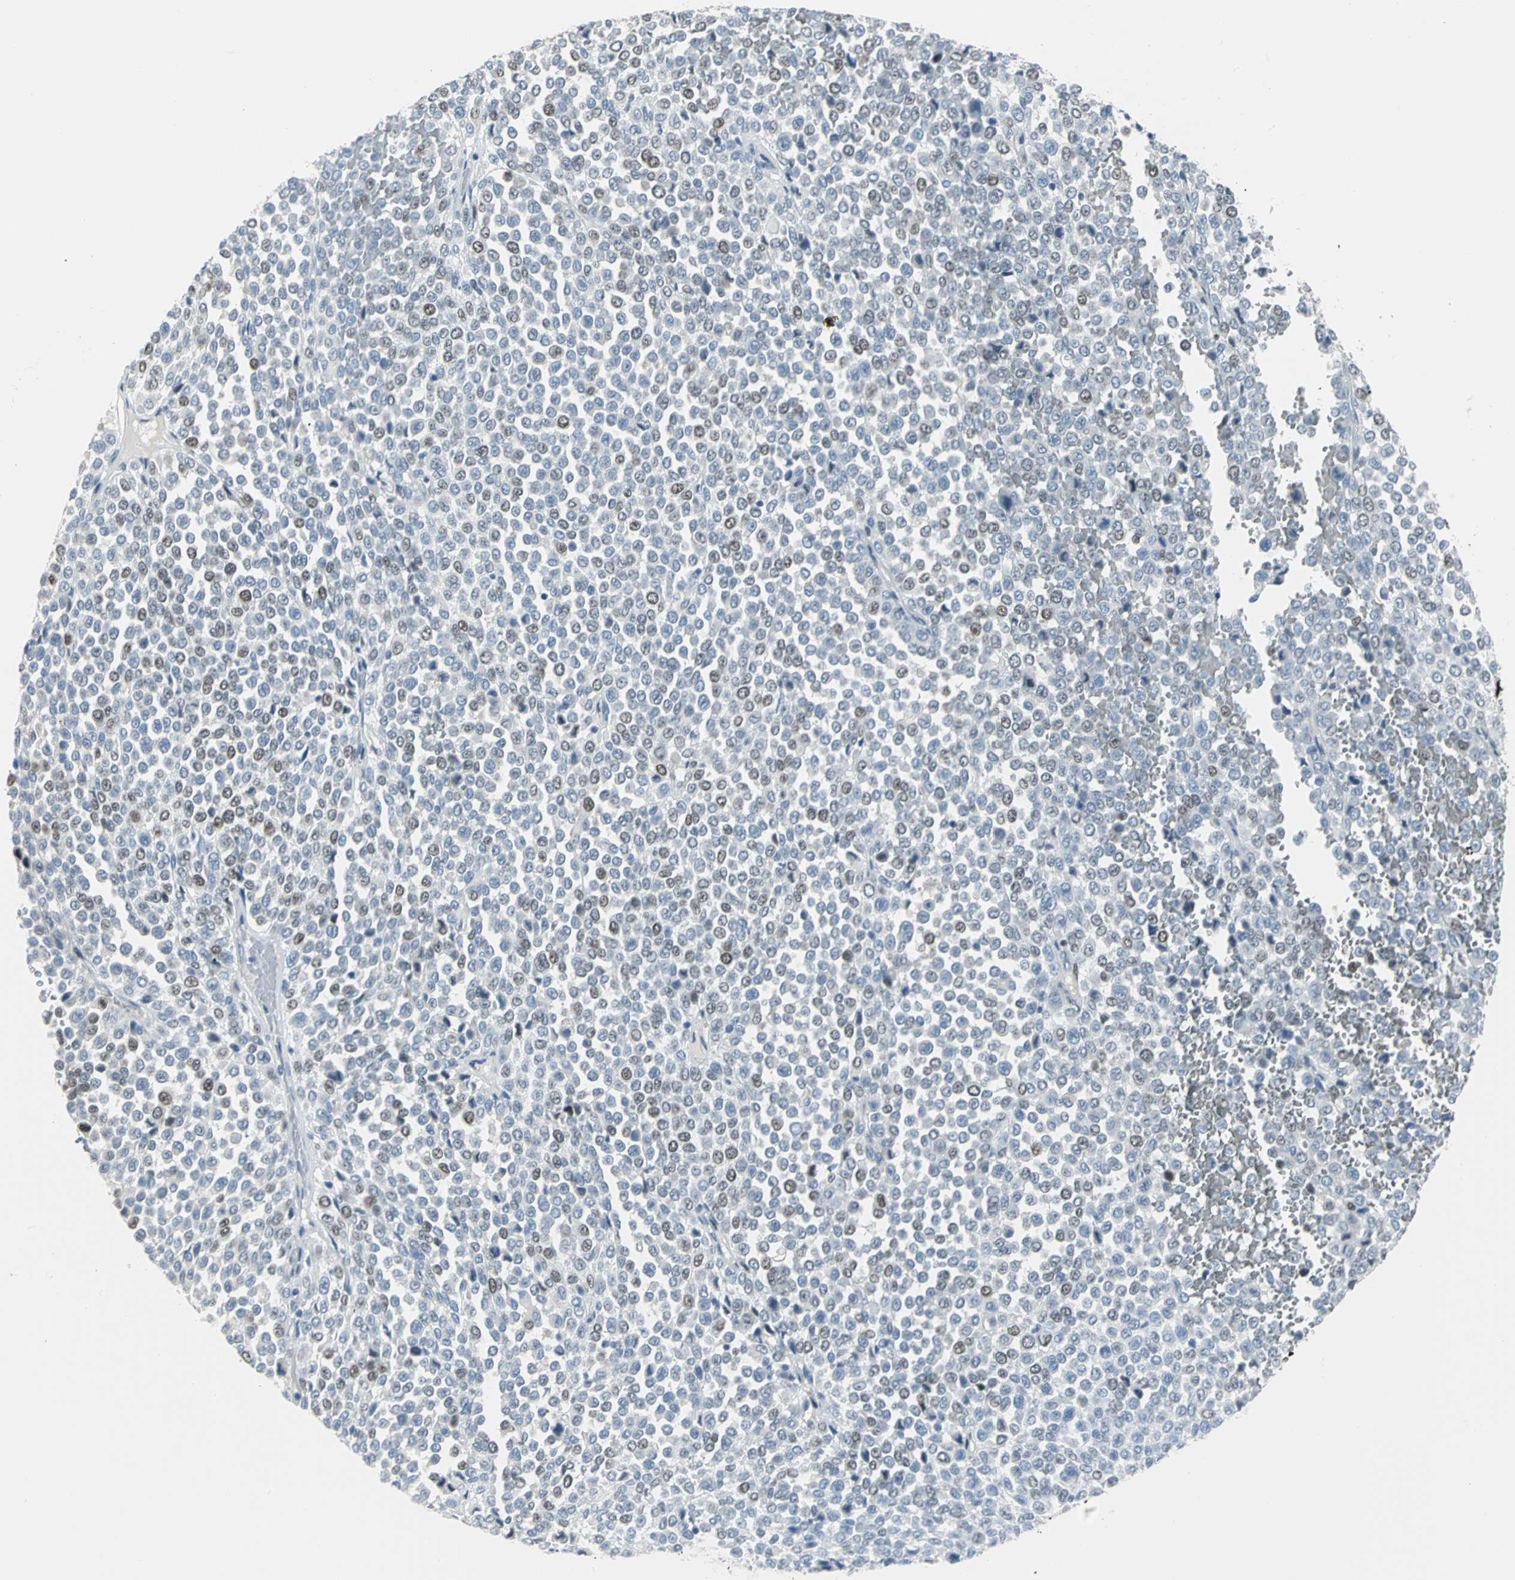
{"staining": {"intensity": "moderate", "quantity": "<25%", "location": "nuclear"}, "tissue": "melanoma", "cell_type": "Tumor cells", "image_type": "cancer", "snomed": [{"axis": "morphology", "description": "Malignant melanoma, Metastatic site"}, {"axis": "topography", "description": "Pancreas"}], "caption": "Immunohistochemistry of human malignant melanoma (metastatic site) shows low levels of moderate nuclear staining in approximately <25% of tumor cells.", "gene": "MCM3", "patient": {"sex": "female", "age": 30}}